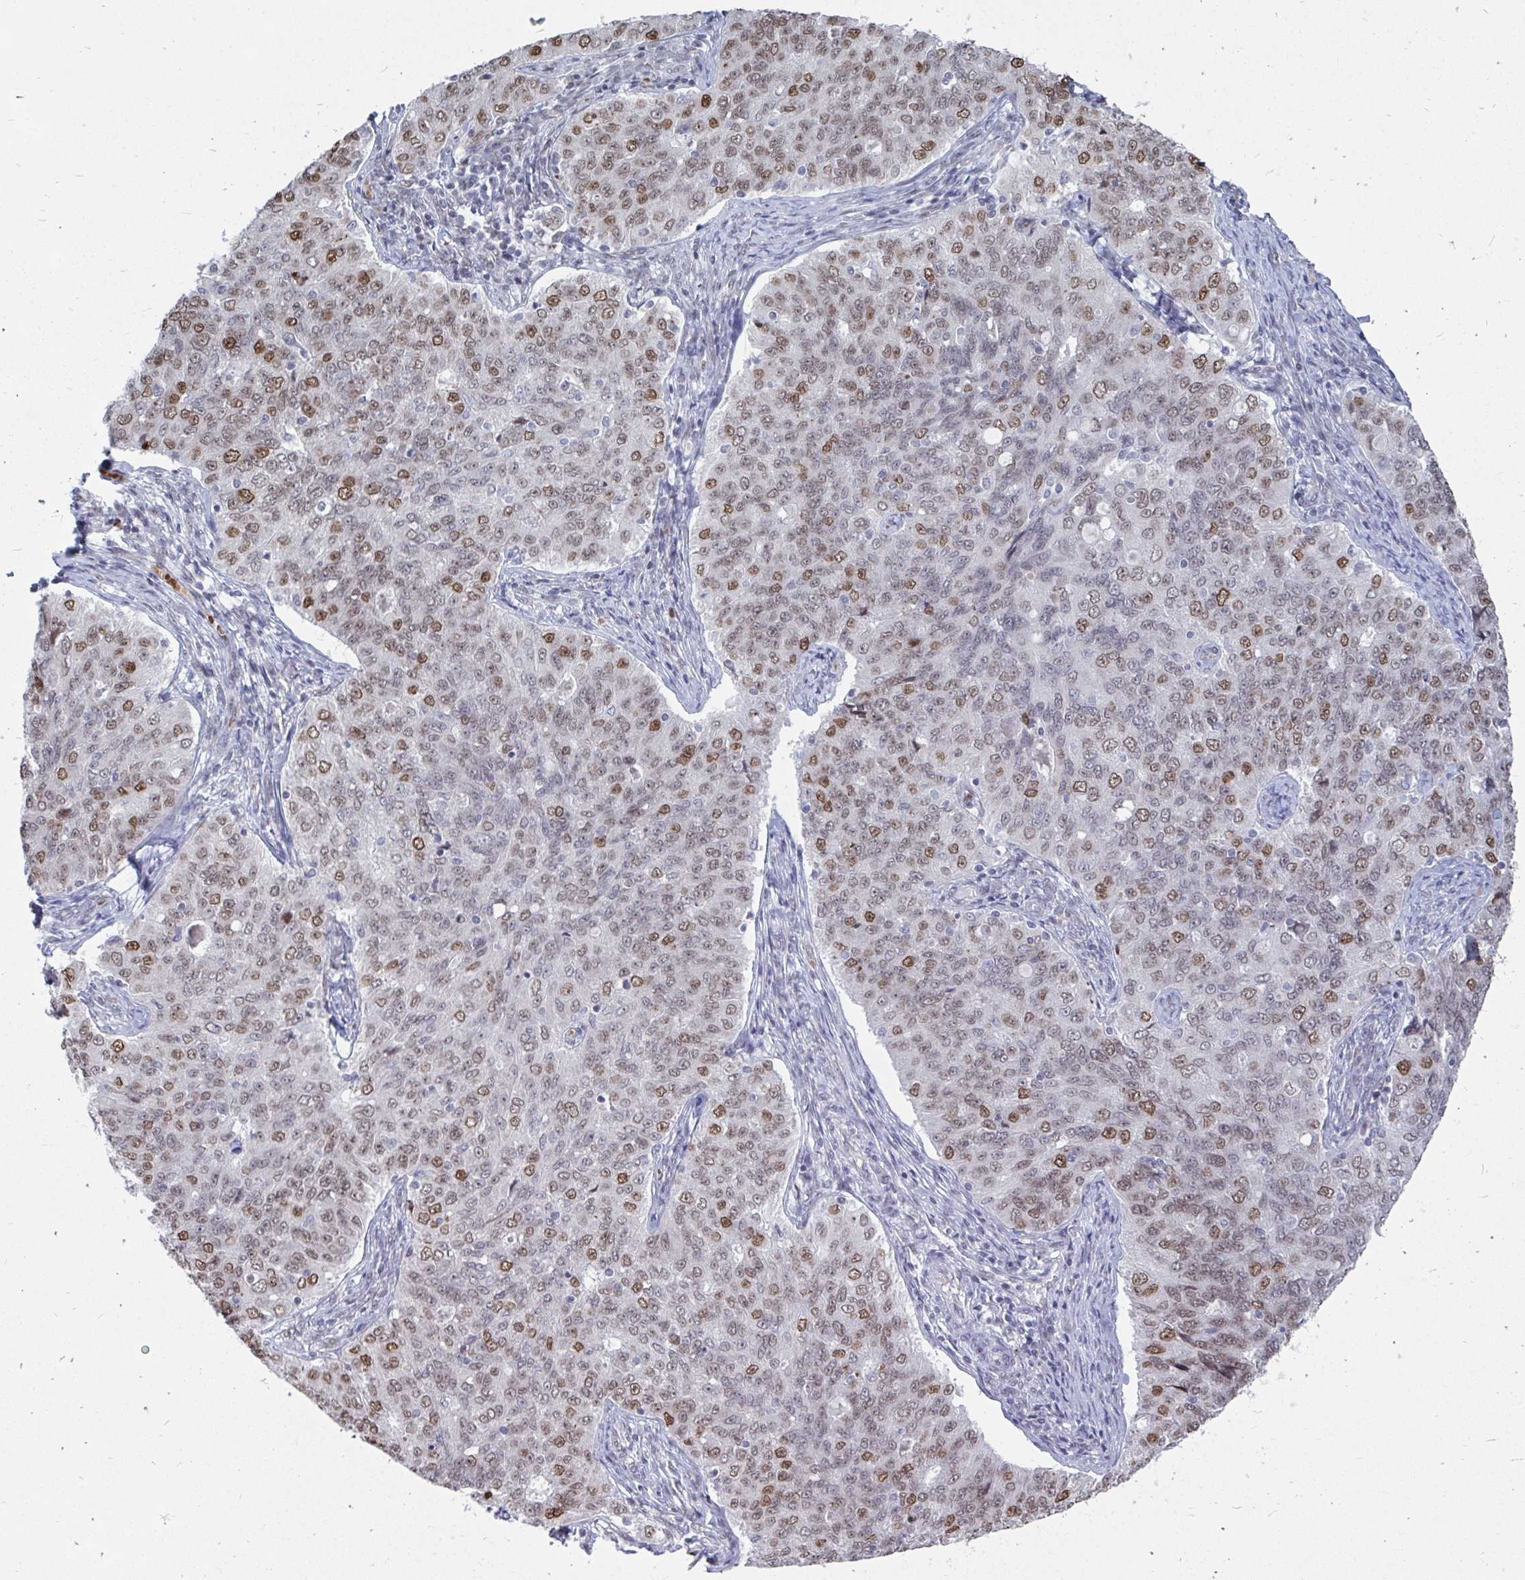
{"staining": {"intensity": "moderate", "quantity": "25%-75%", "location": "nuclear"}, "tissue": "endometrial cancer", "cell_type": "Tumor cells", "image_type": "cancer", "snomed": [{"axis": "morphology", "description": "Adenocarcinoma, NOS"}, {"axis": "topography", "description": "Endometrium"}], "caption": "A brown stain labels moderate nuclear staining of a protein in endometrial adenocarcinoma tumor cells. Immunohistochemistry (ihc) stains the protein in brown and the nuclei are stained blue.", "gene": "TRIP12", "patient": {"sex": "female", "age": 43}}